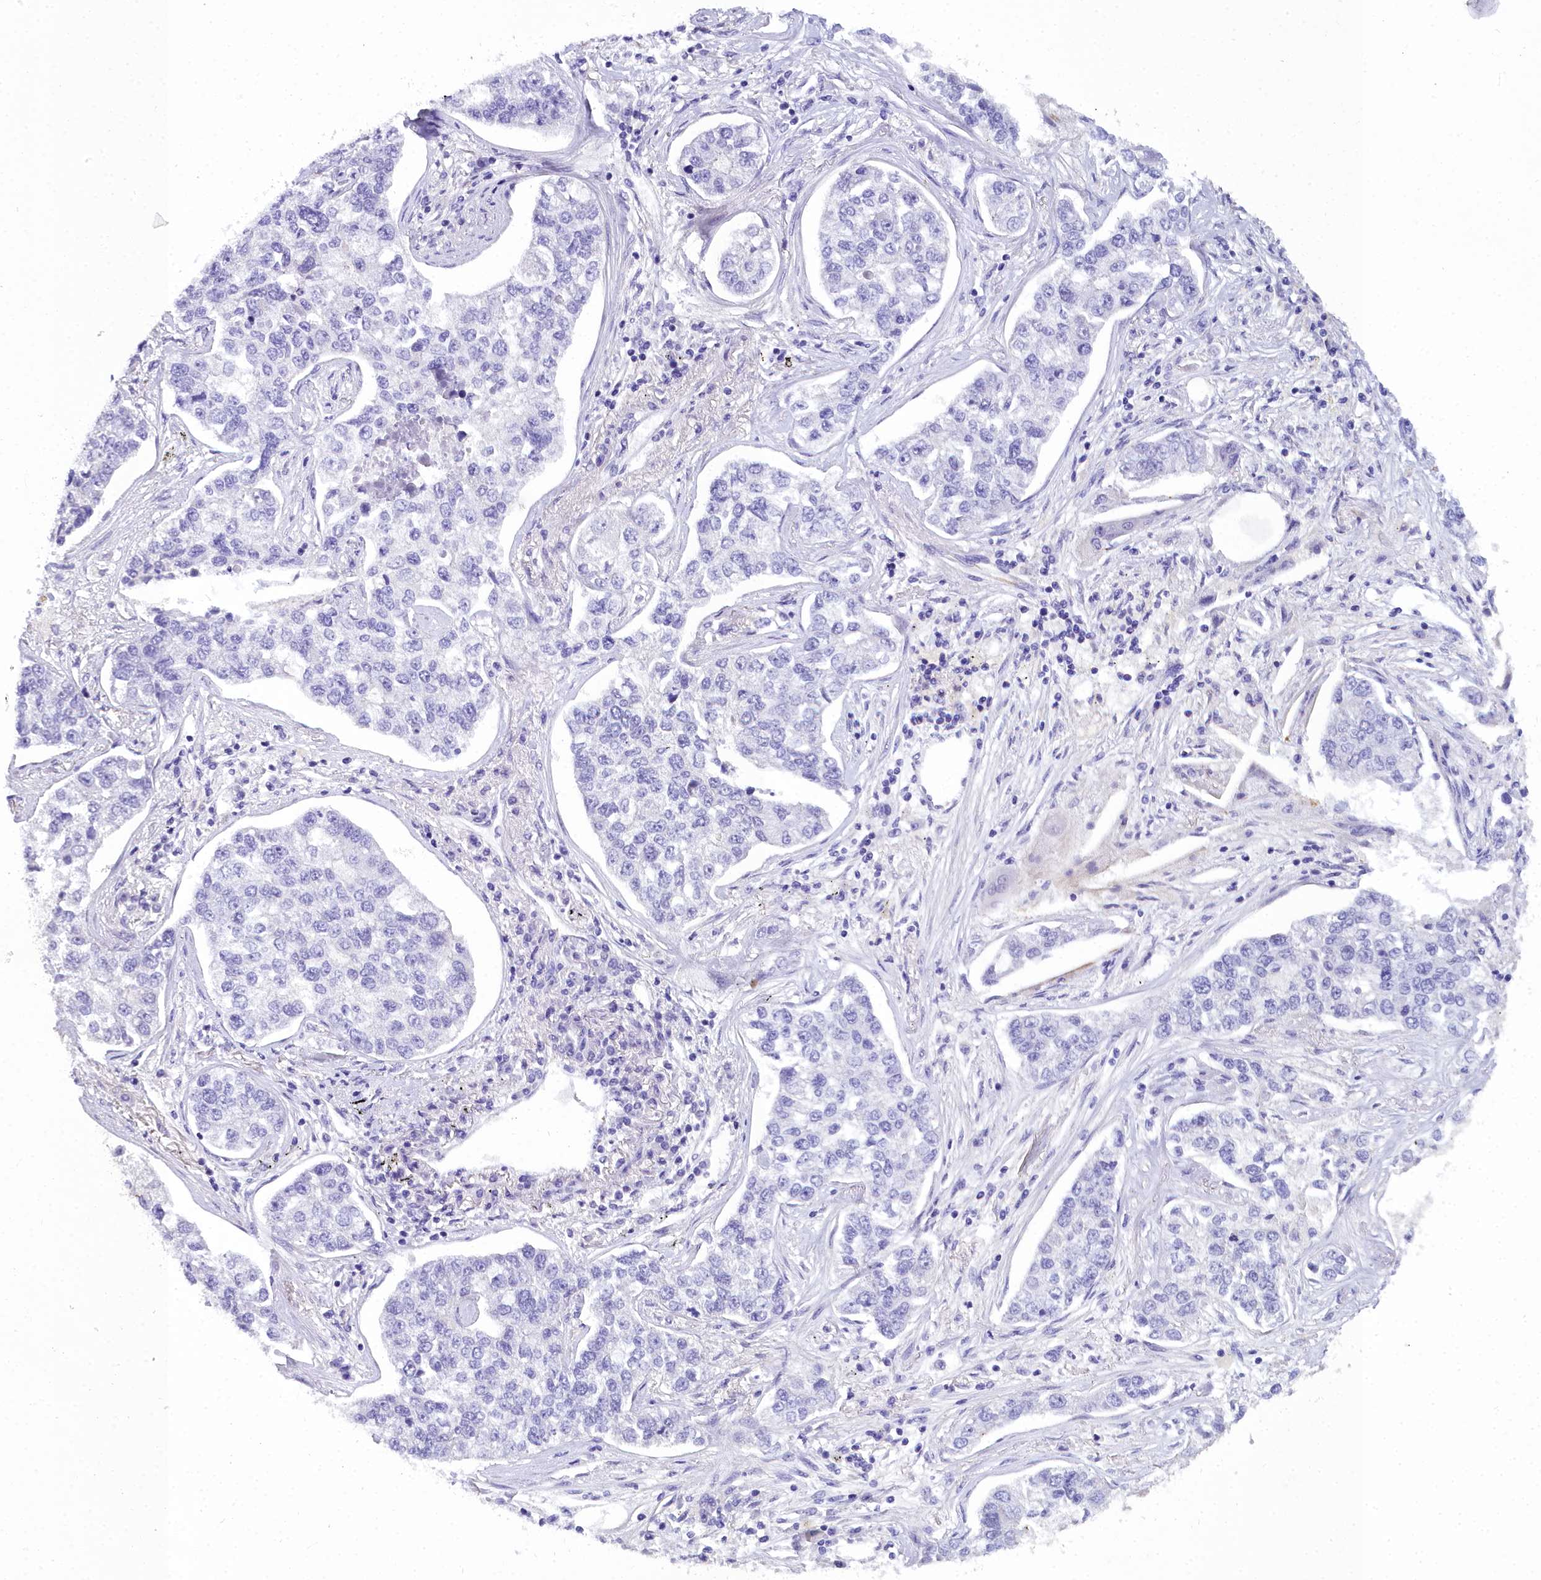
{"staining": {"intensity": "negative", "quantity": "none", "location": "none"}, "tissue": "lung cancer", "cell_type": "Tumor cells", "image_type": "cancer", "snomed": [{"axis": "morphology", "description": "Adenocarcinoma, NOS"}, {"axis": "topography", "description": "Lung"}], "caption": "An immunohistochemistry (IHC) micrograph of lung adenocarcinoma is shown. There is no staining in tumor cells of lung adenocarcinoma.", "gene": "TIMM22", "patient": {"sex": "male", "age": 49}}